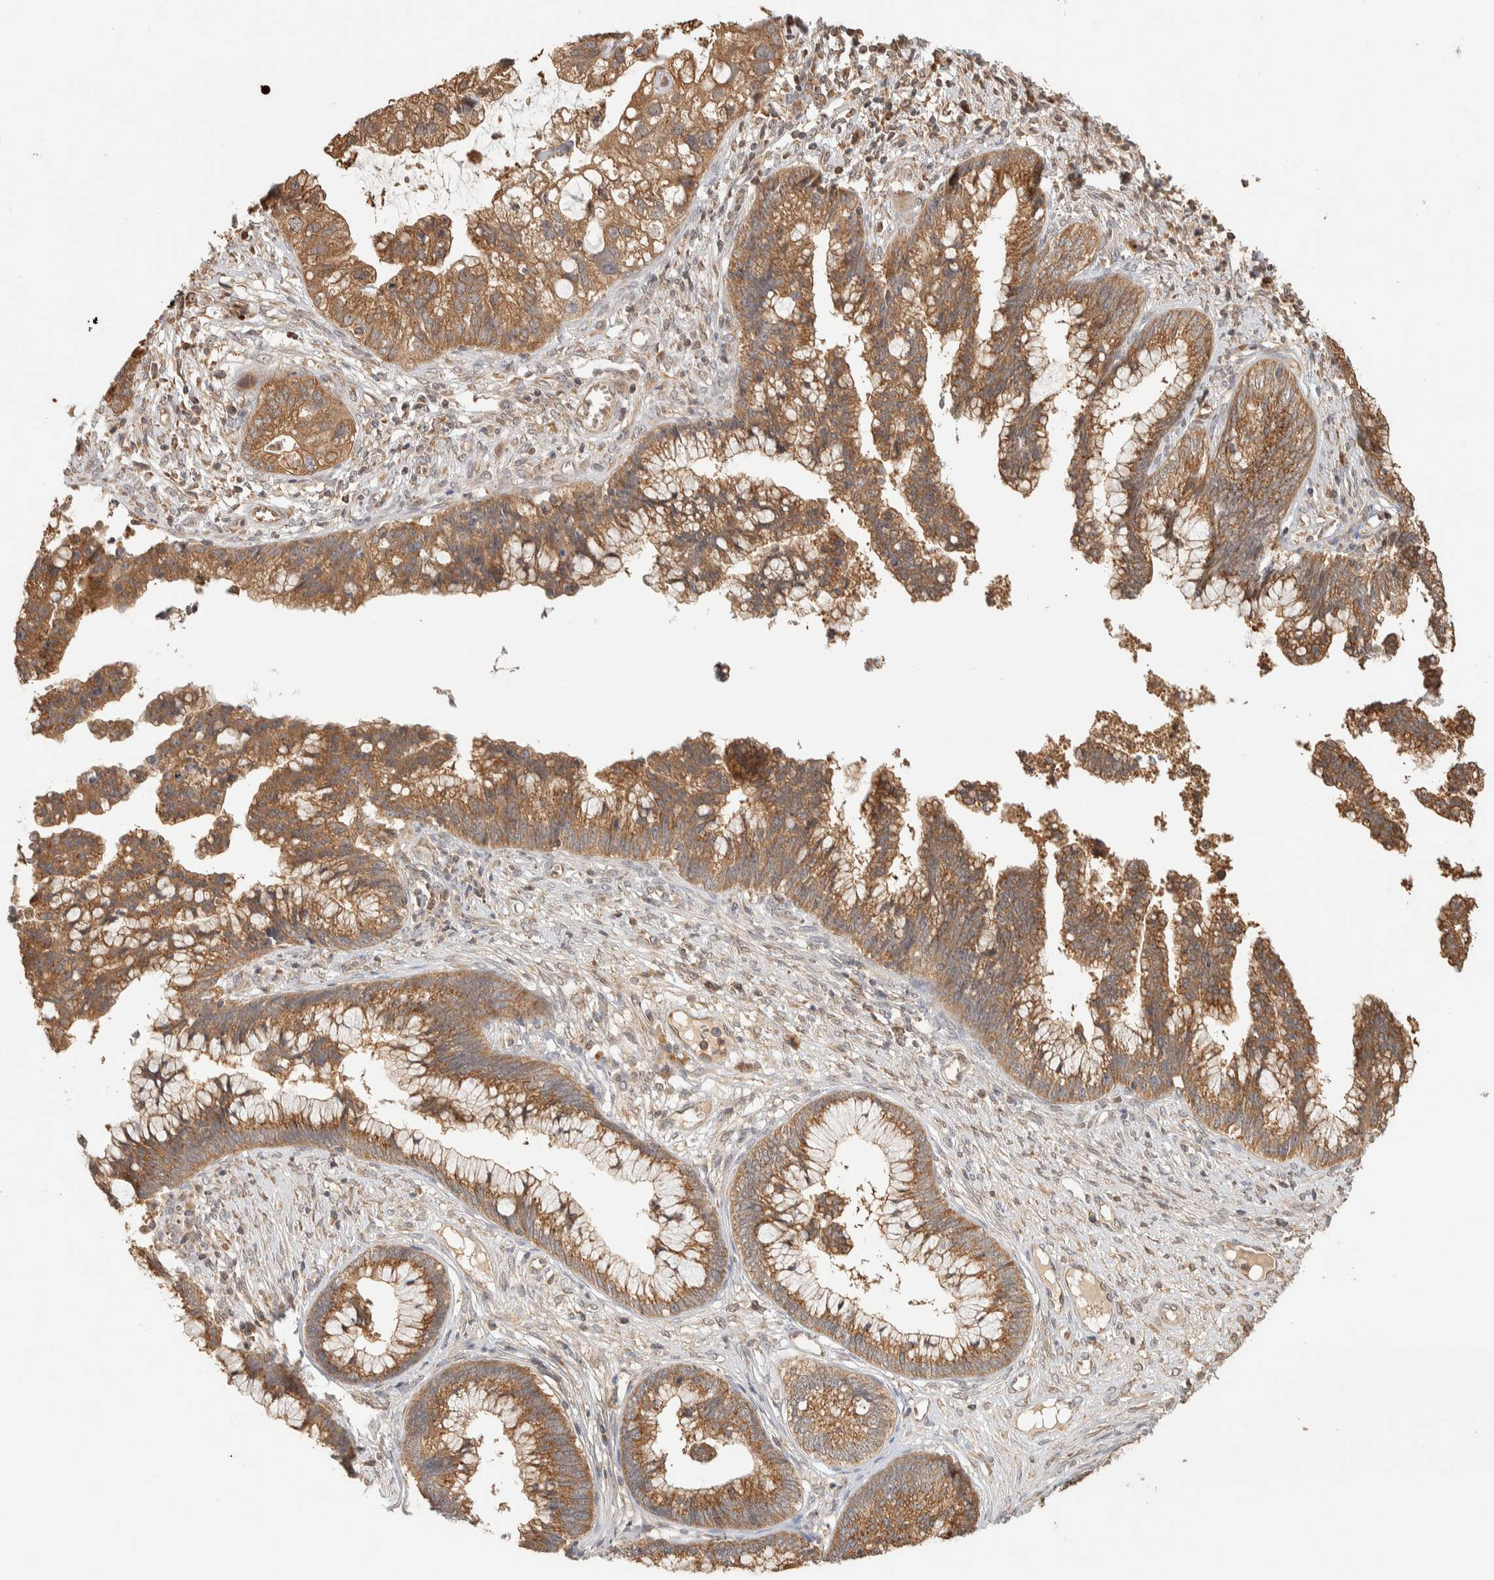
{"staining": {"intensity": "moderate", "quantity": ">75%", "location": "cytoplasmic/membranous"}, "tissue": "cervical cancer", "cell_type": "Tumor cells", "image_type": "cancer", "snomed": [{"axis": "morphology", "description": "Adenocarcinoma, NOS"}, {"axis": "topography", "description": "Cervix"}], "caption": "Human cervical cancer stained for a protein (brown) demonstrates moderate cytoplasmic/membranous positive staining in approximately >75% of tumor cells.", "gene": "TTI2", "patient": {"sex": "female", "age": 44}}